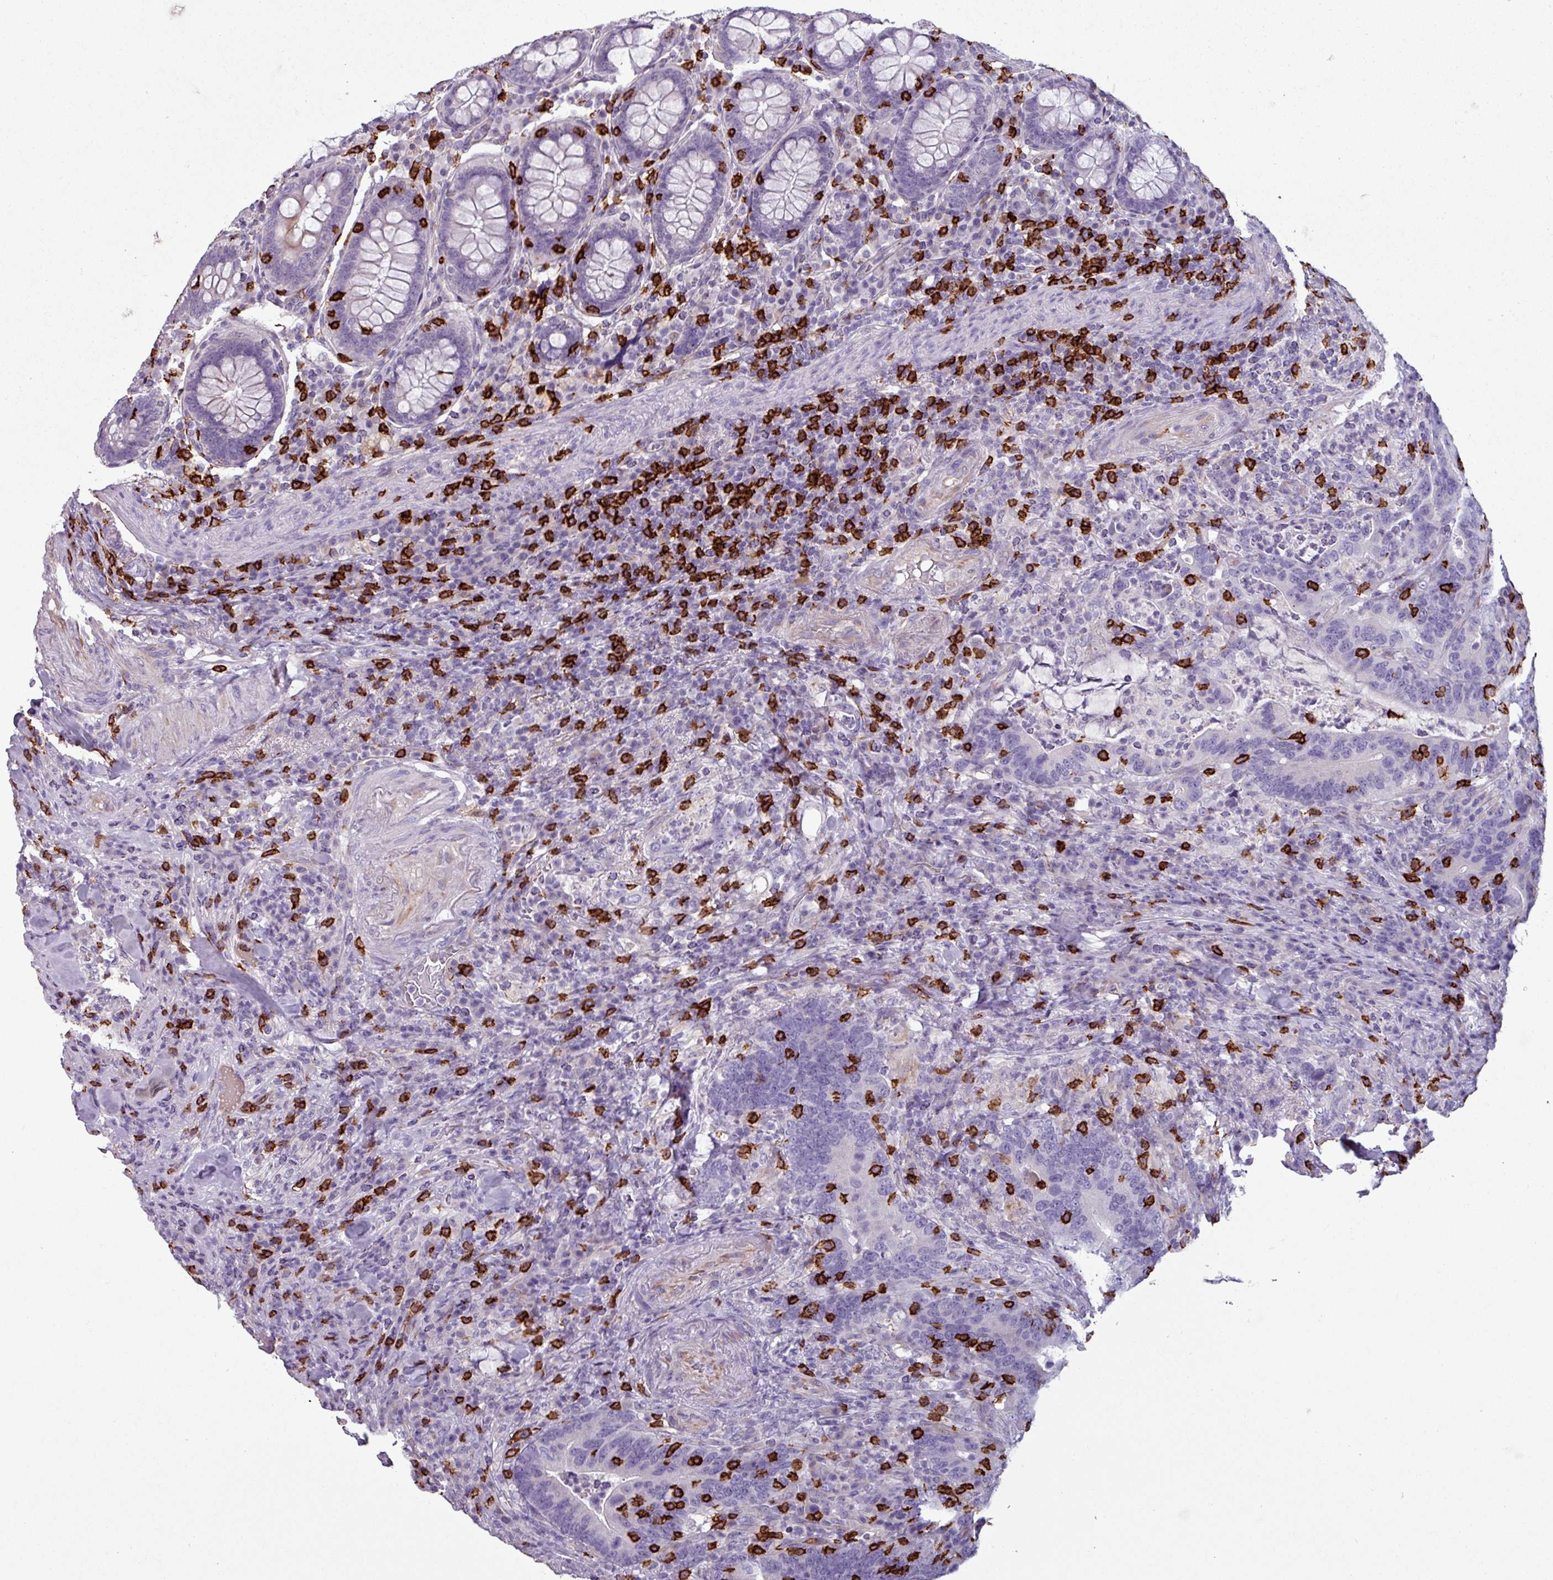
{"staining": {"intensity": "negative", "quantity": "none", "location": "none"}, "tissue": "colorectal cancer", "cell_type": "Tumor cells", "image_type": "cancer", "snomed": [{"axis": "morphology", "description": "Adenocarcinoma, NOS"}, {"axis": "topography", "description": "Colon"}], "caption": "A micrograph of human adenocarcinoma (colorectal) is negative for staining in tumor cells. (DAB IHC with hematoxylin counter stain).", "gene": "CD8A", "patient": {"sex": "female", "age": 66}}